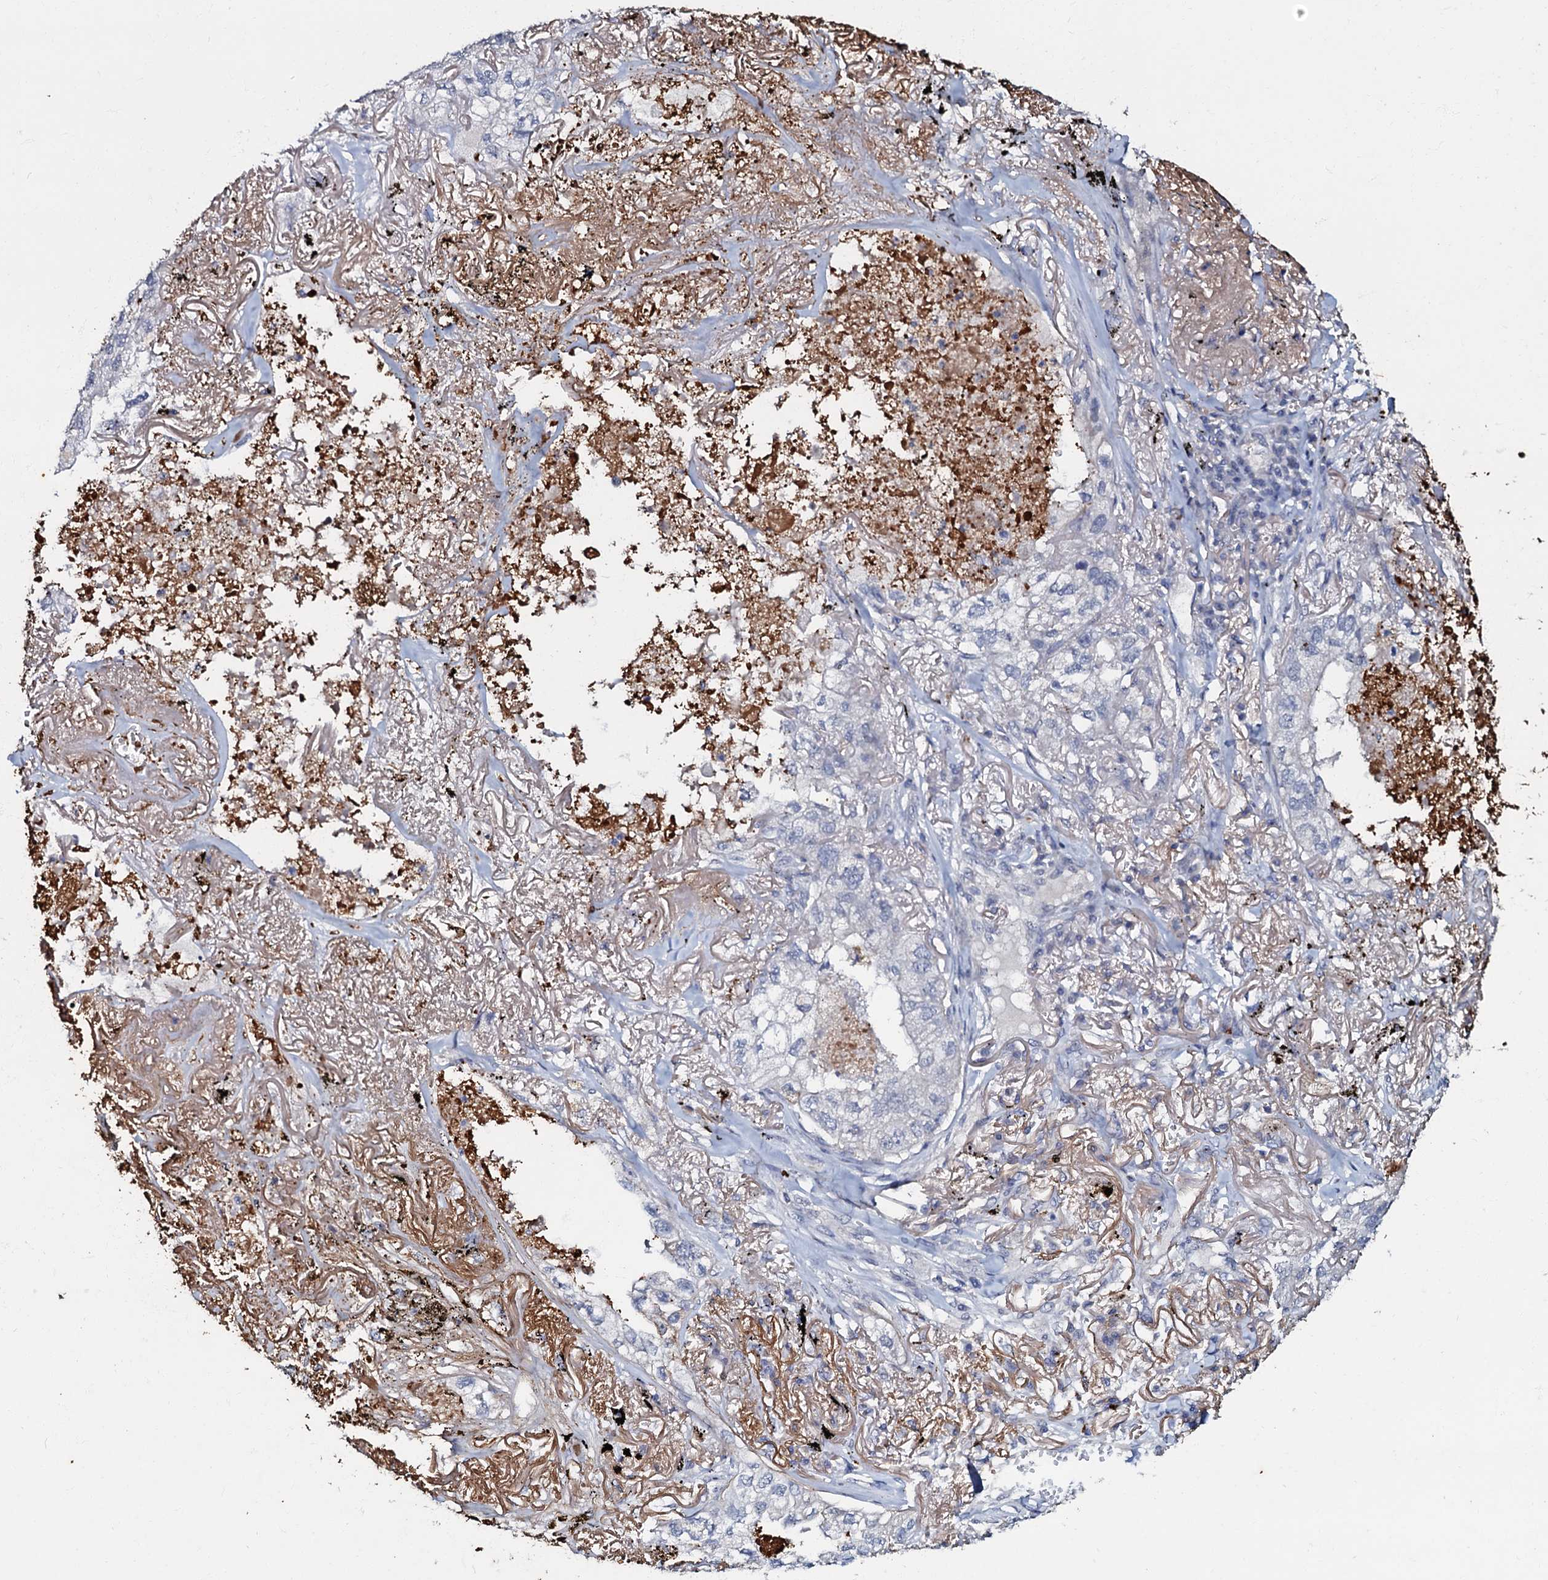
{"staining": {"intensity": "negative", "quantity": "none", "location": "none"}, "tissue": "lung cancer", "cell_type": "Tumor cells", "image_type": "cancer", "snomed": [{"axis": "morphology", "description": "Adenocarcinoma, NOS"}, {"axis": "topography", "description": "Lung"}], "caption": "IHC image of human adenocarcinoma (lung) stained for a protein (brown), which displays no positivity in tumor cells.", "gene": "MANSC4", "patient": {"sex": "male", "age": 65}}